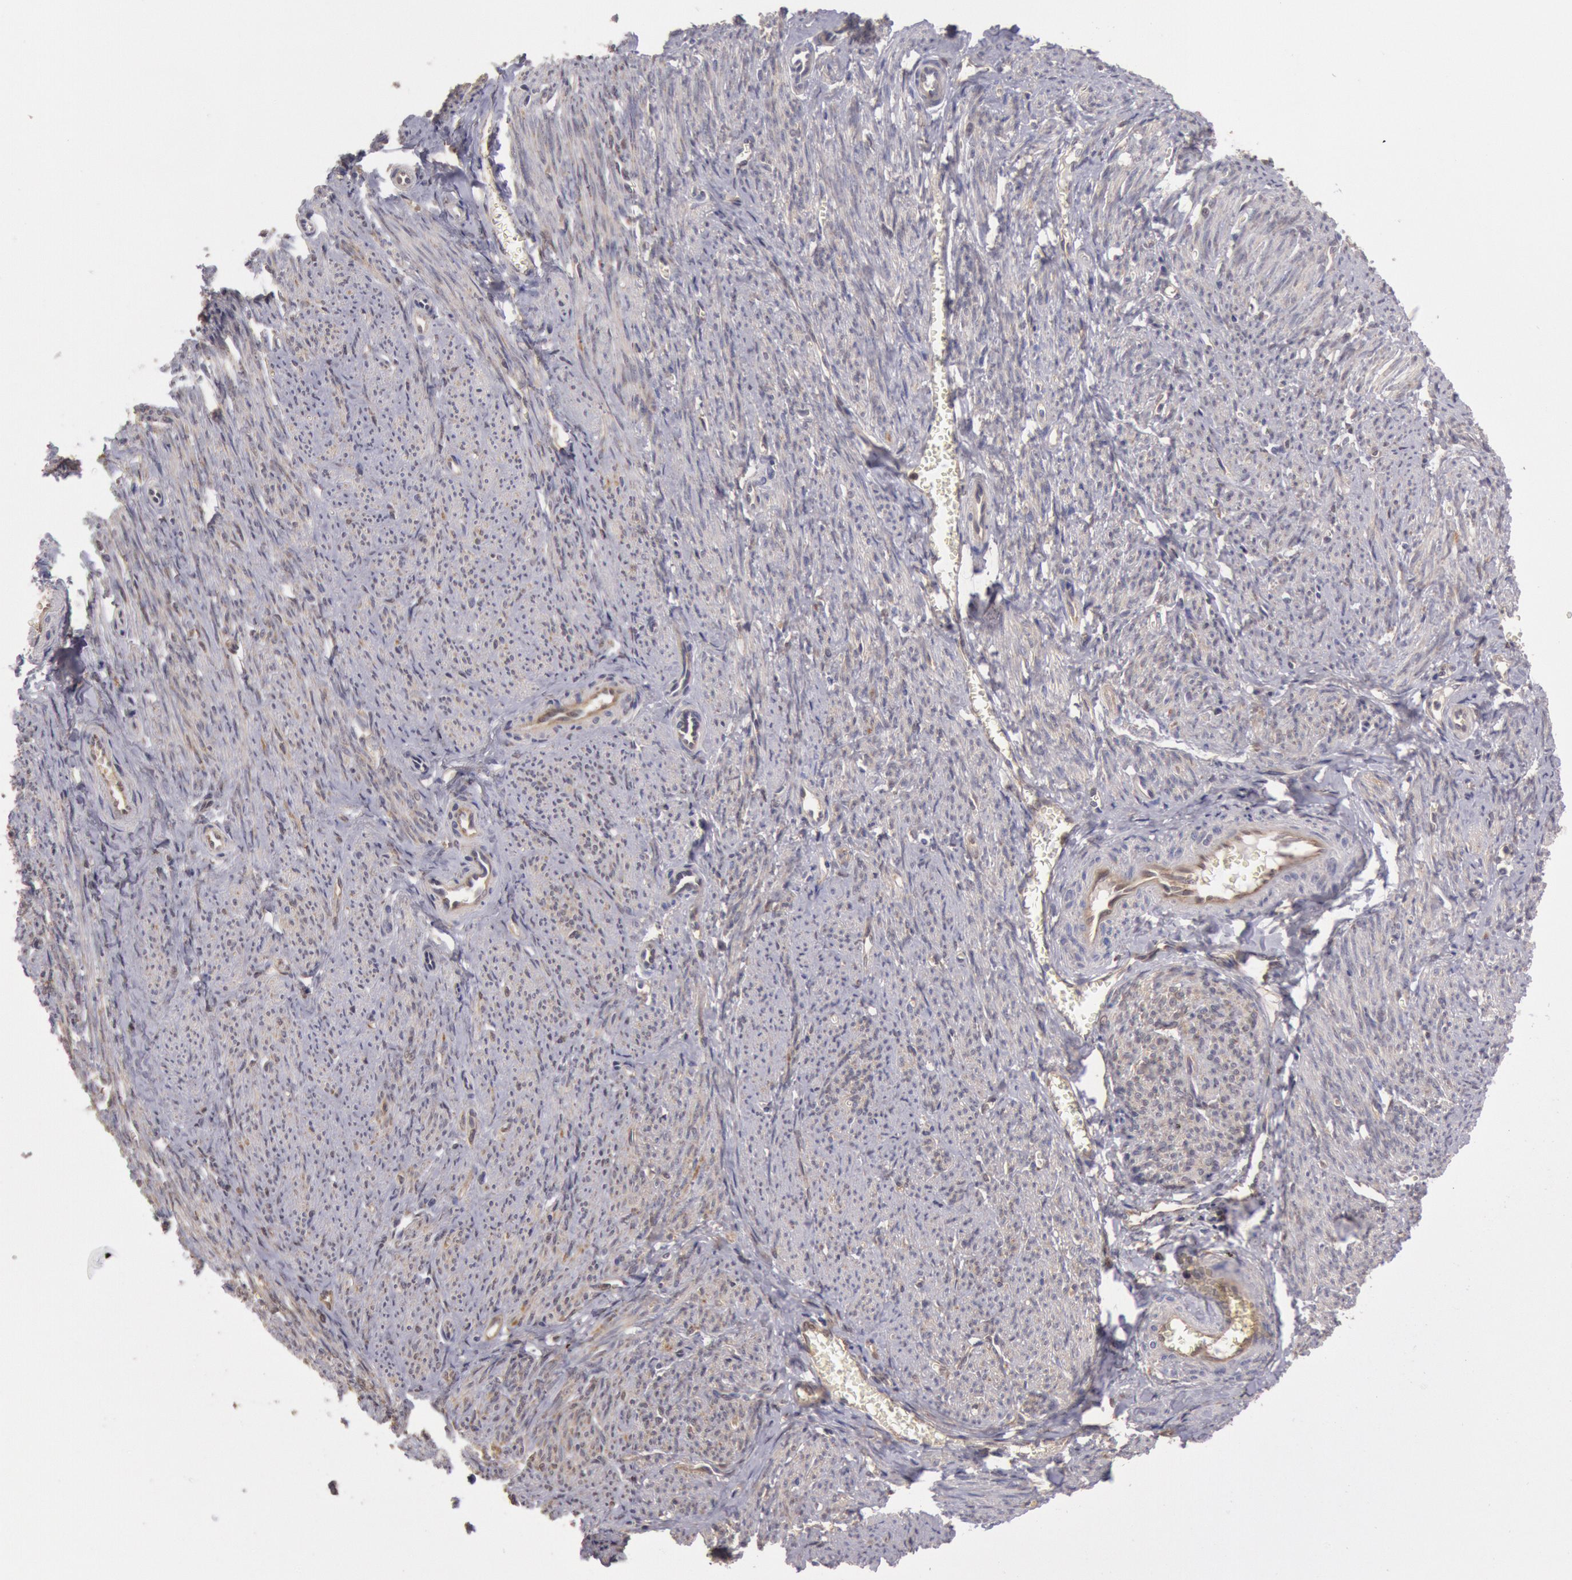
{"staining": {"intensity": "negative", "quantity": "none", "location": "none"}, "tissue": "smooth muscle", "cell_type": "Smooth muscle cells", "image_type": "normal", "snomed": [{"axis": "morphology", "description": "Normal tissue, NOS"}, {"axis": "topography", "description": "Smooth muscle"}, {"axis": "topography", "description": "Cervix"}], "caption": "Benign smooth muscle was stained to show a protein in brown. There is no significant positivity in smooth muscle cells. The staining is performed using DAB brown chromogen with nuclei counter-stained in using hematoxylin.", "gene": "MPST", "patient": {"sex": "female", "age": 70}}